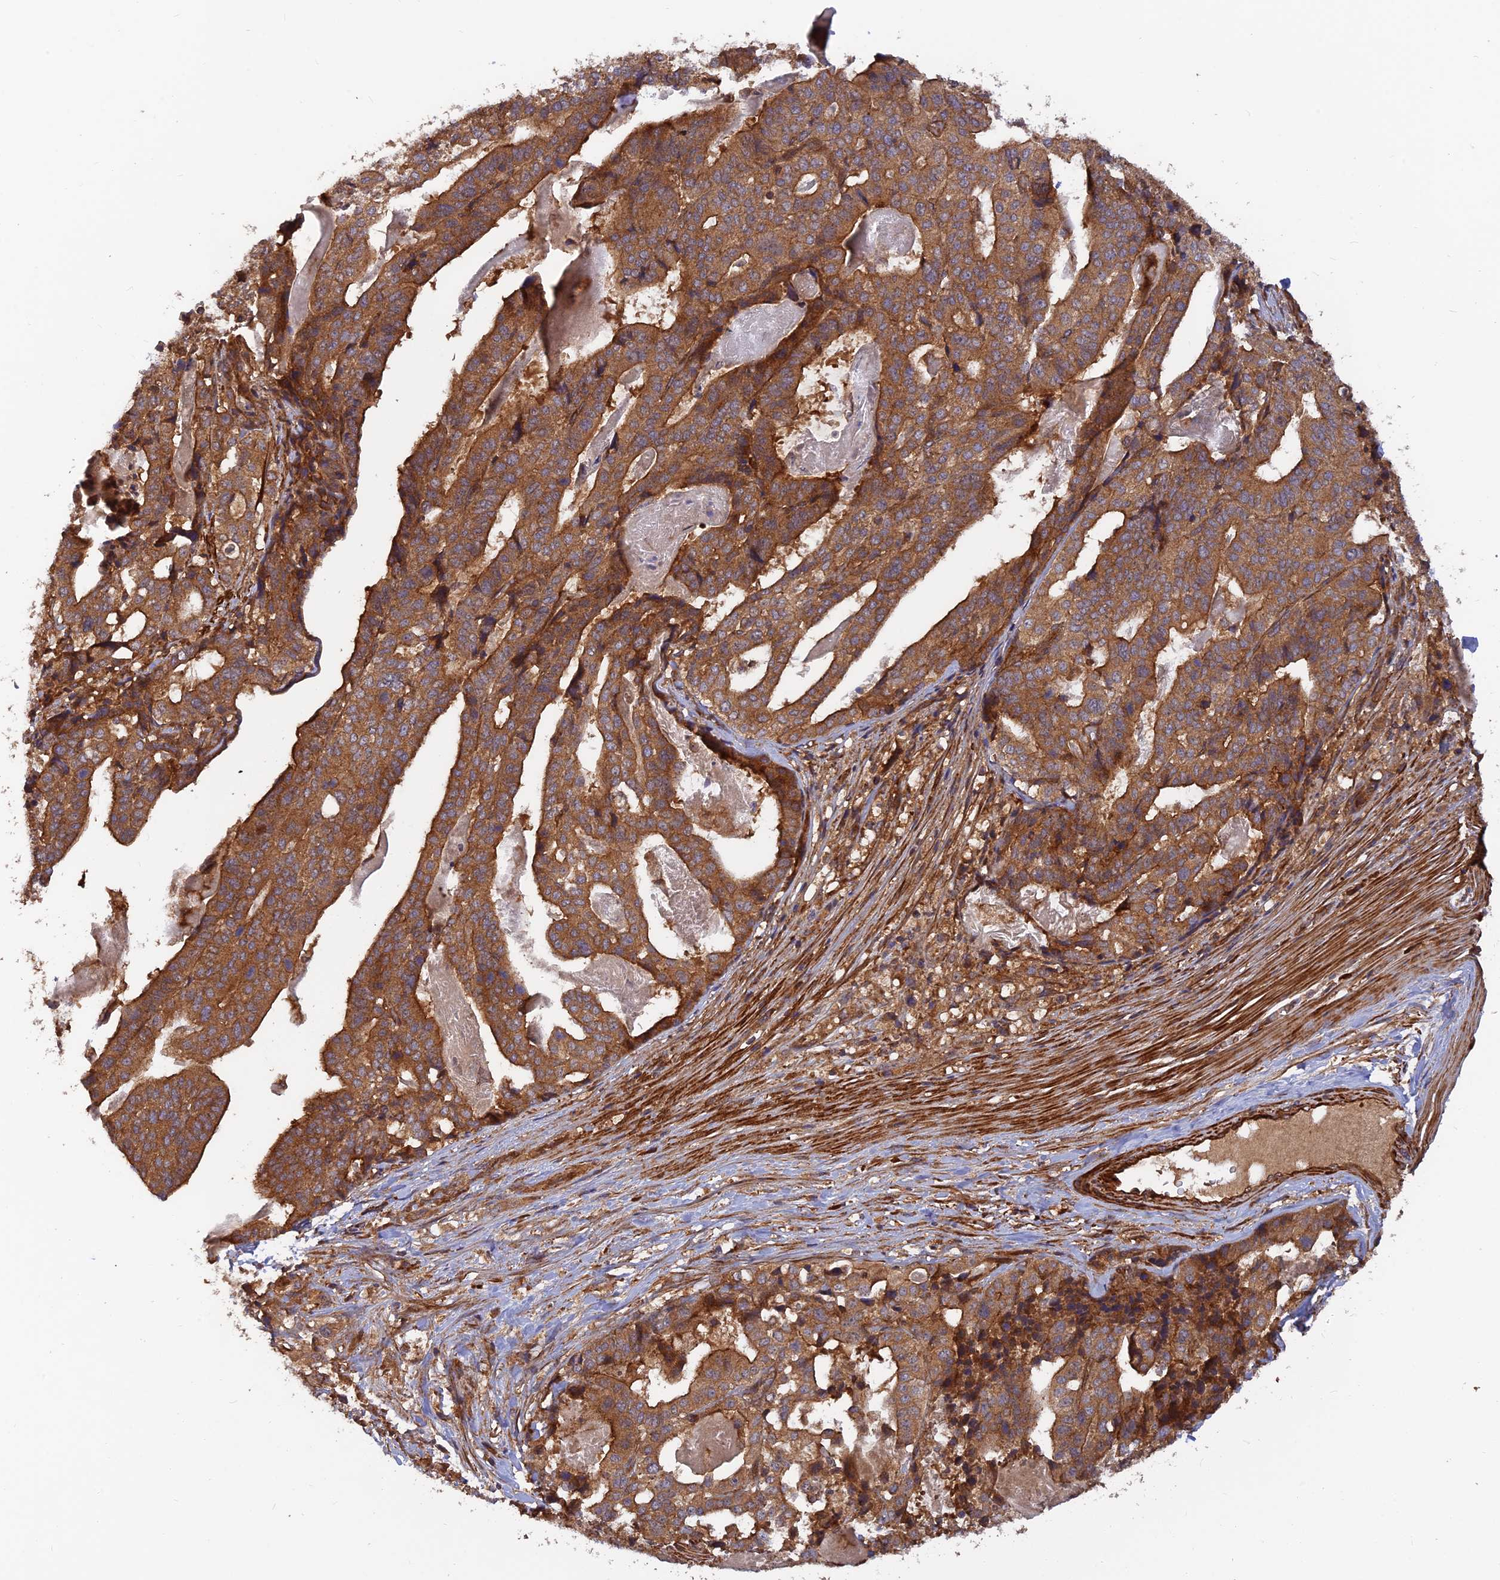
{"staining": {"intensity": "moderate", "quantity": ">75%", "location": "cytoplasmic/membranous"}, "tissue": "stomach cancer", "cell_type": "Tumor cells", "image_type": "cancer", "snomed": [{"axis": "morphology", "description": "Adenocarcinoma, NOS"}, {"axis": "topography", "description": "Stomach"}], "caption": "A brown stain shows moderate cytoplasmic/membranous expression of a protein in stomach cancer tumor cells.", "gene": "RELCH", "patient": {"sex": "male", "age": 48}}